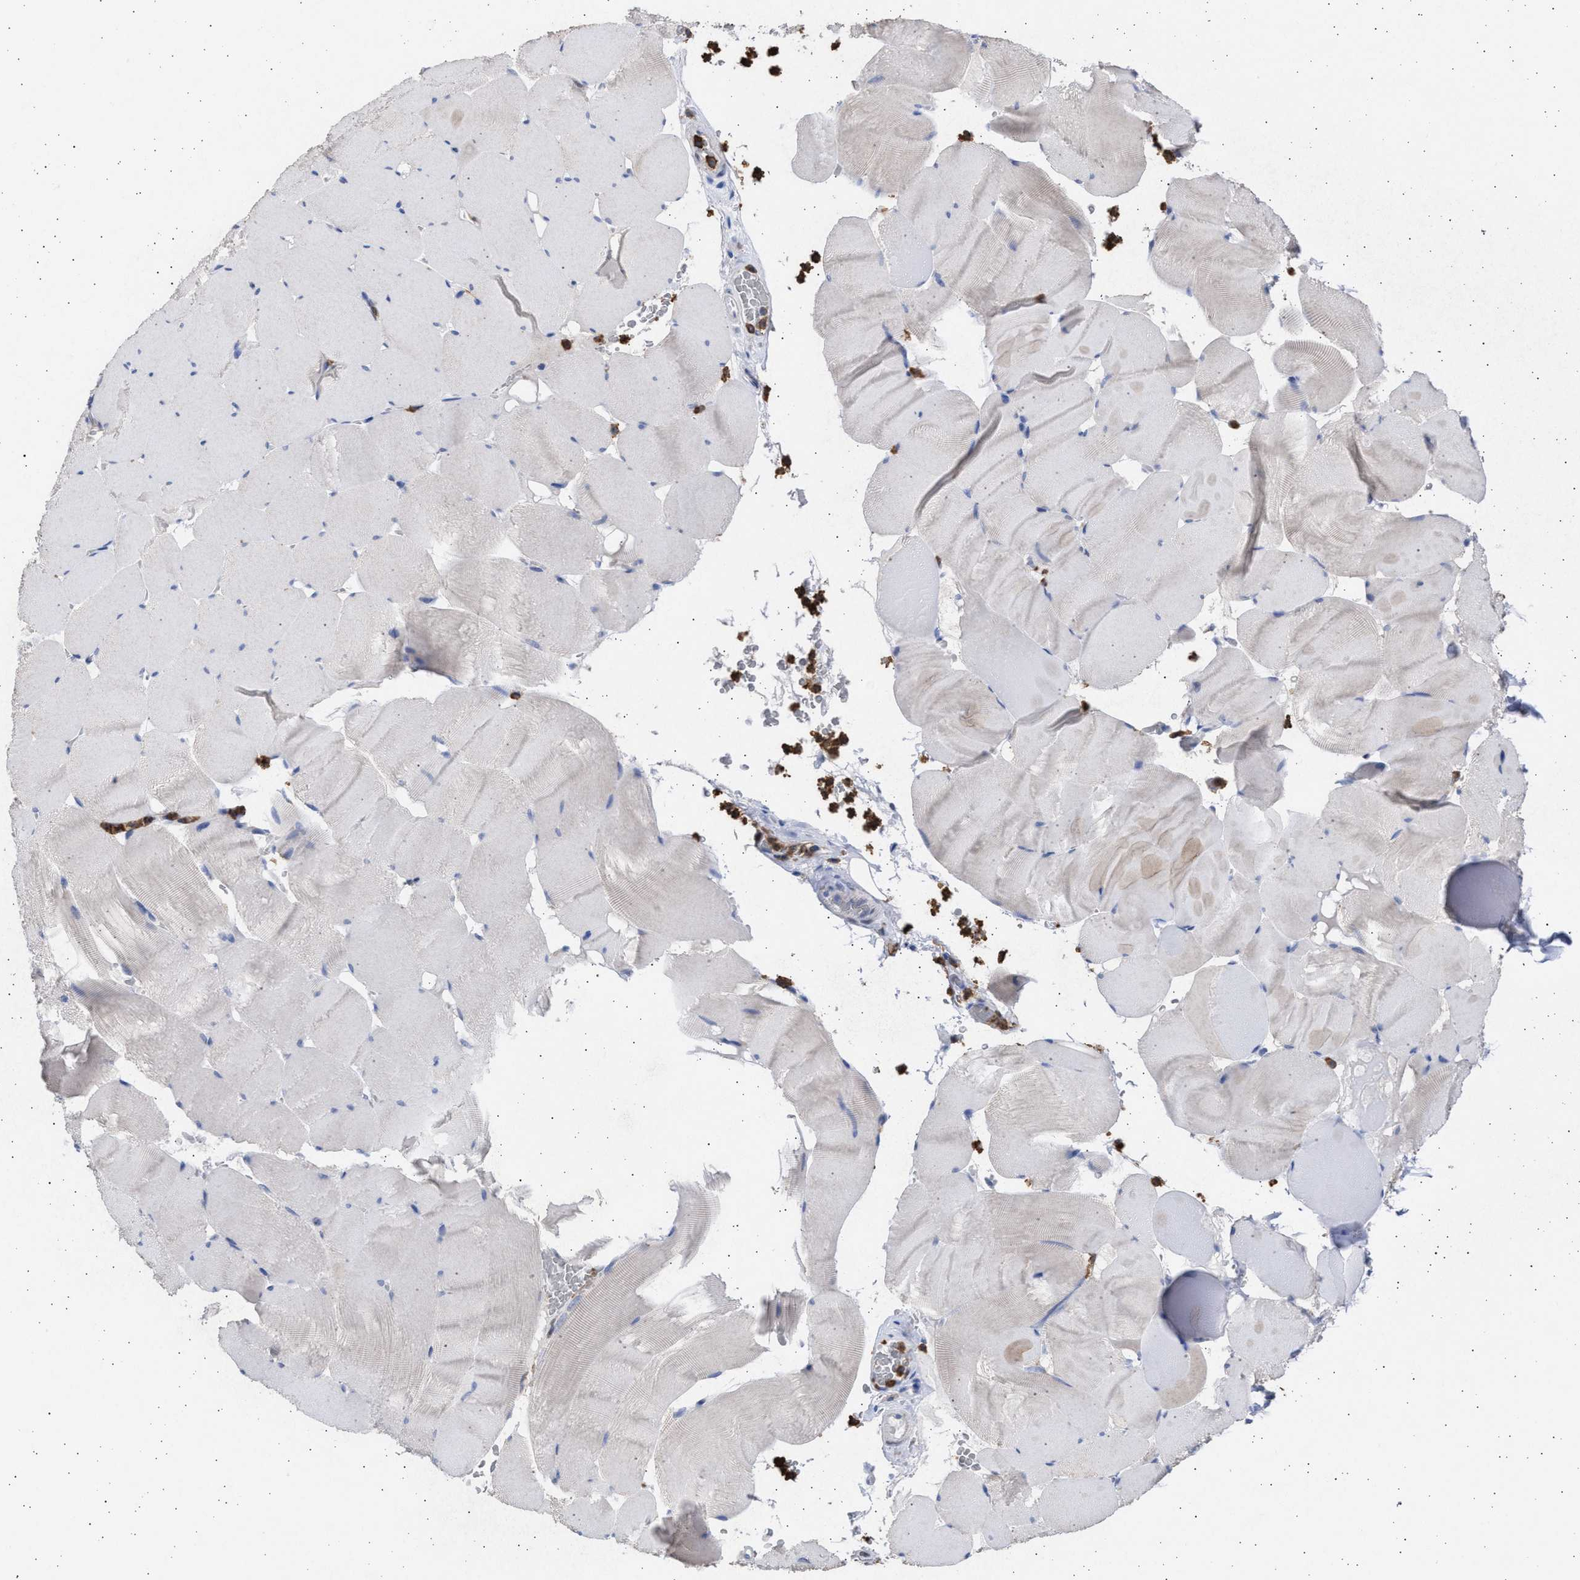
{"staining": {"intensity": "negative", "quantity": "none", "location": "none"}, "tissue": "skeletal muscle", "cell_type": "Myocytes", "image_type": "normal", "snomed": [{"axis": "morphology", "description": "Normal tissue, NOS"}, {"axis": "topography", "description": "Skeletal muscle"}], "caption": "The image displays no significant staining in myocytes of skeletal muscle.", "gene": "FCER1A", "patient": {"sex": "male", "age": 62}}